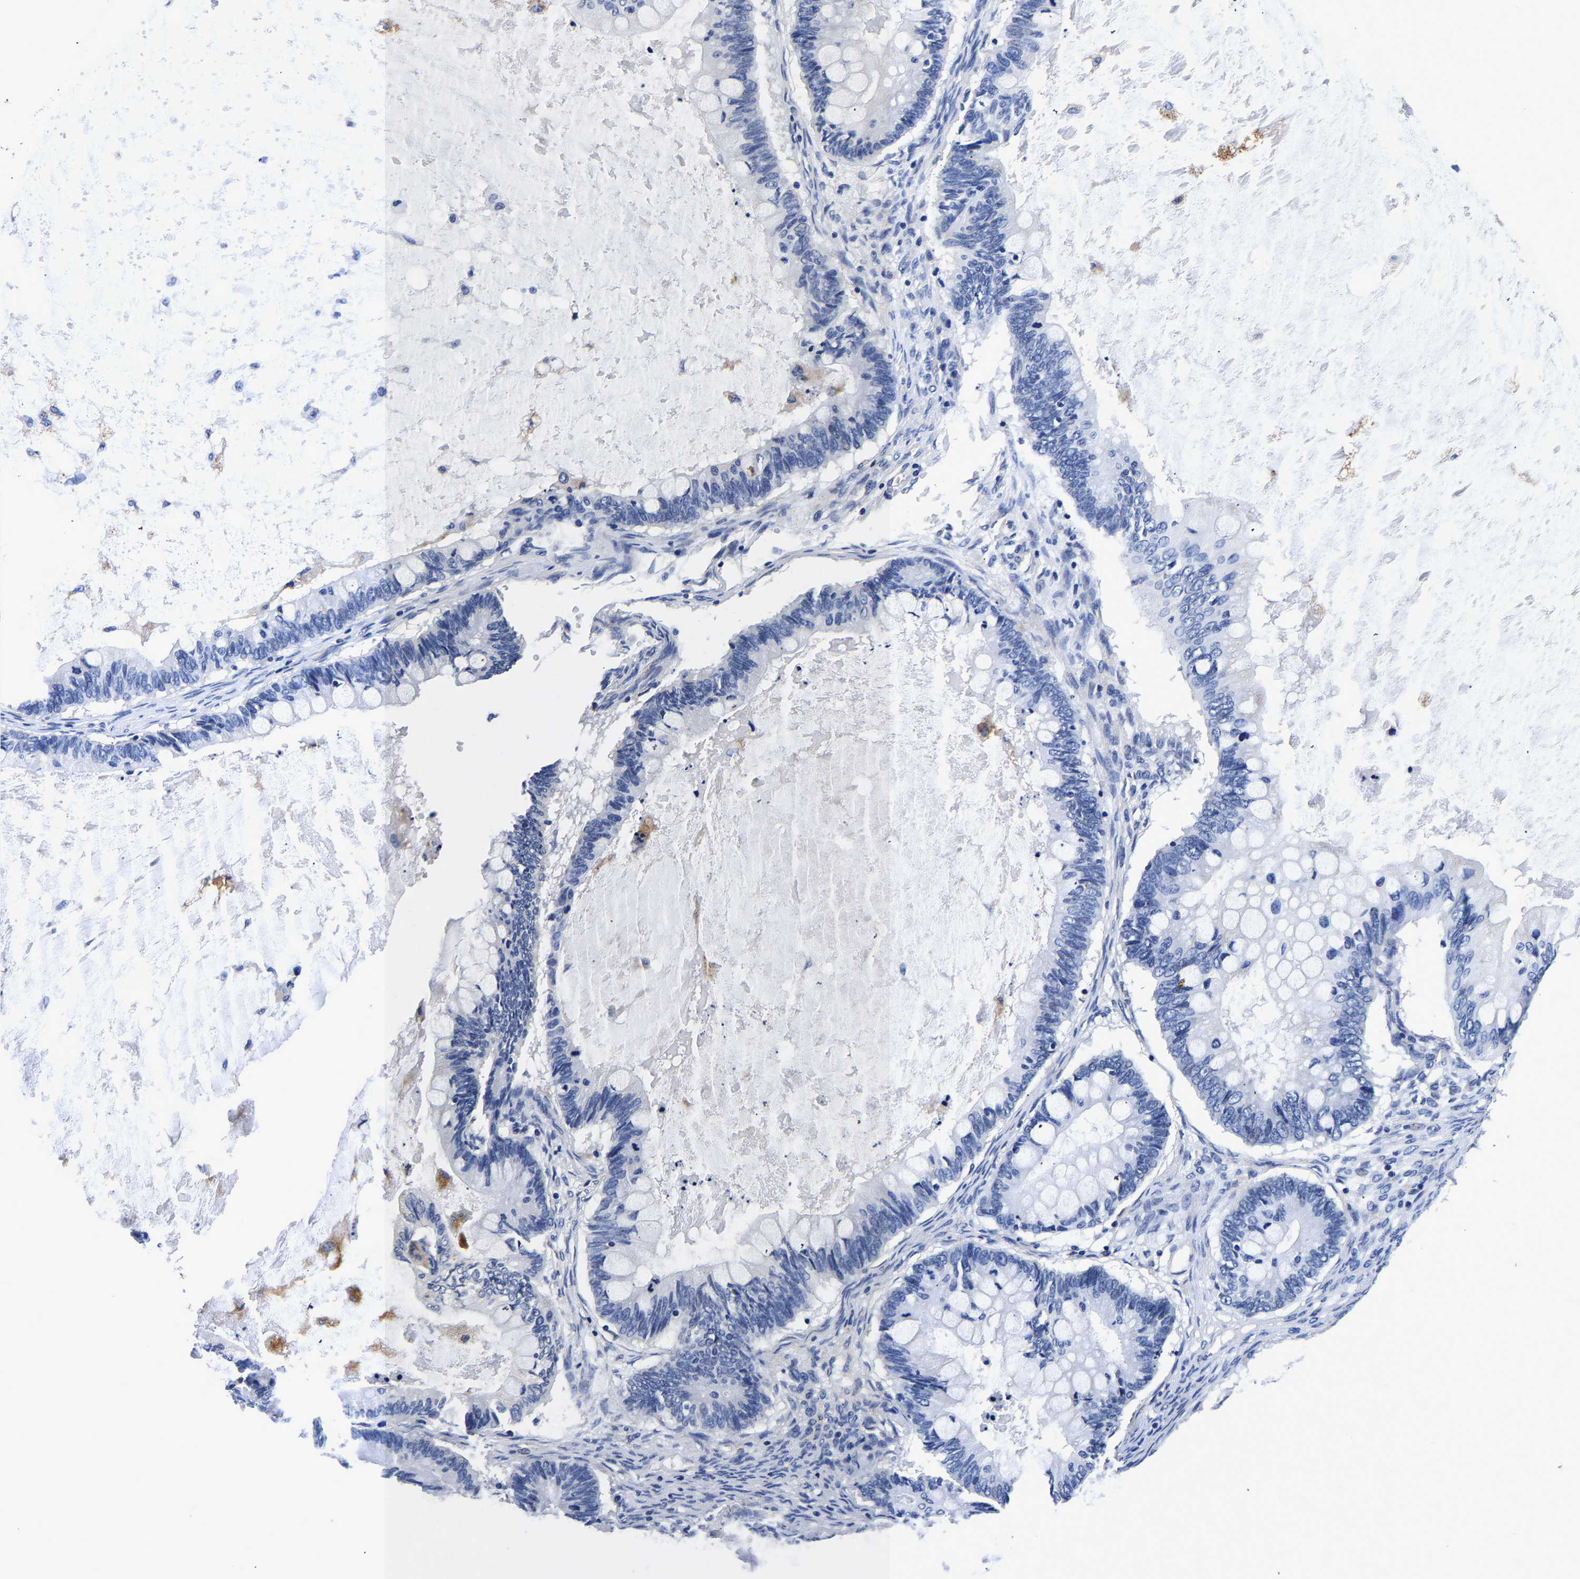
{"staining": {"intensity": "negative", "quantity": "none", "location": "none"}, "tissue": "ovarian cancer", "cell_type": "Tumor cells", "image_type": "cancer", "snomed": [{"axis": "morphology", "description": "Cystadenocarcinoma, mucinous, NOS"}, {"axis": "topography", "description": "Ovary"}], "caption": "This is a photomicrograph of immunohistochemistry (IHC) staining of ovarian cancer, which shows no positivity in tumor cells. (DAB immunohistochemistry (IHC) visualized using brightfield microscopy, high magnification).", "gene": "GRN", "patient": {"sex": "female", "age": 61}}